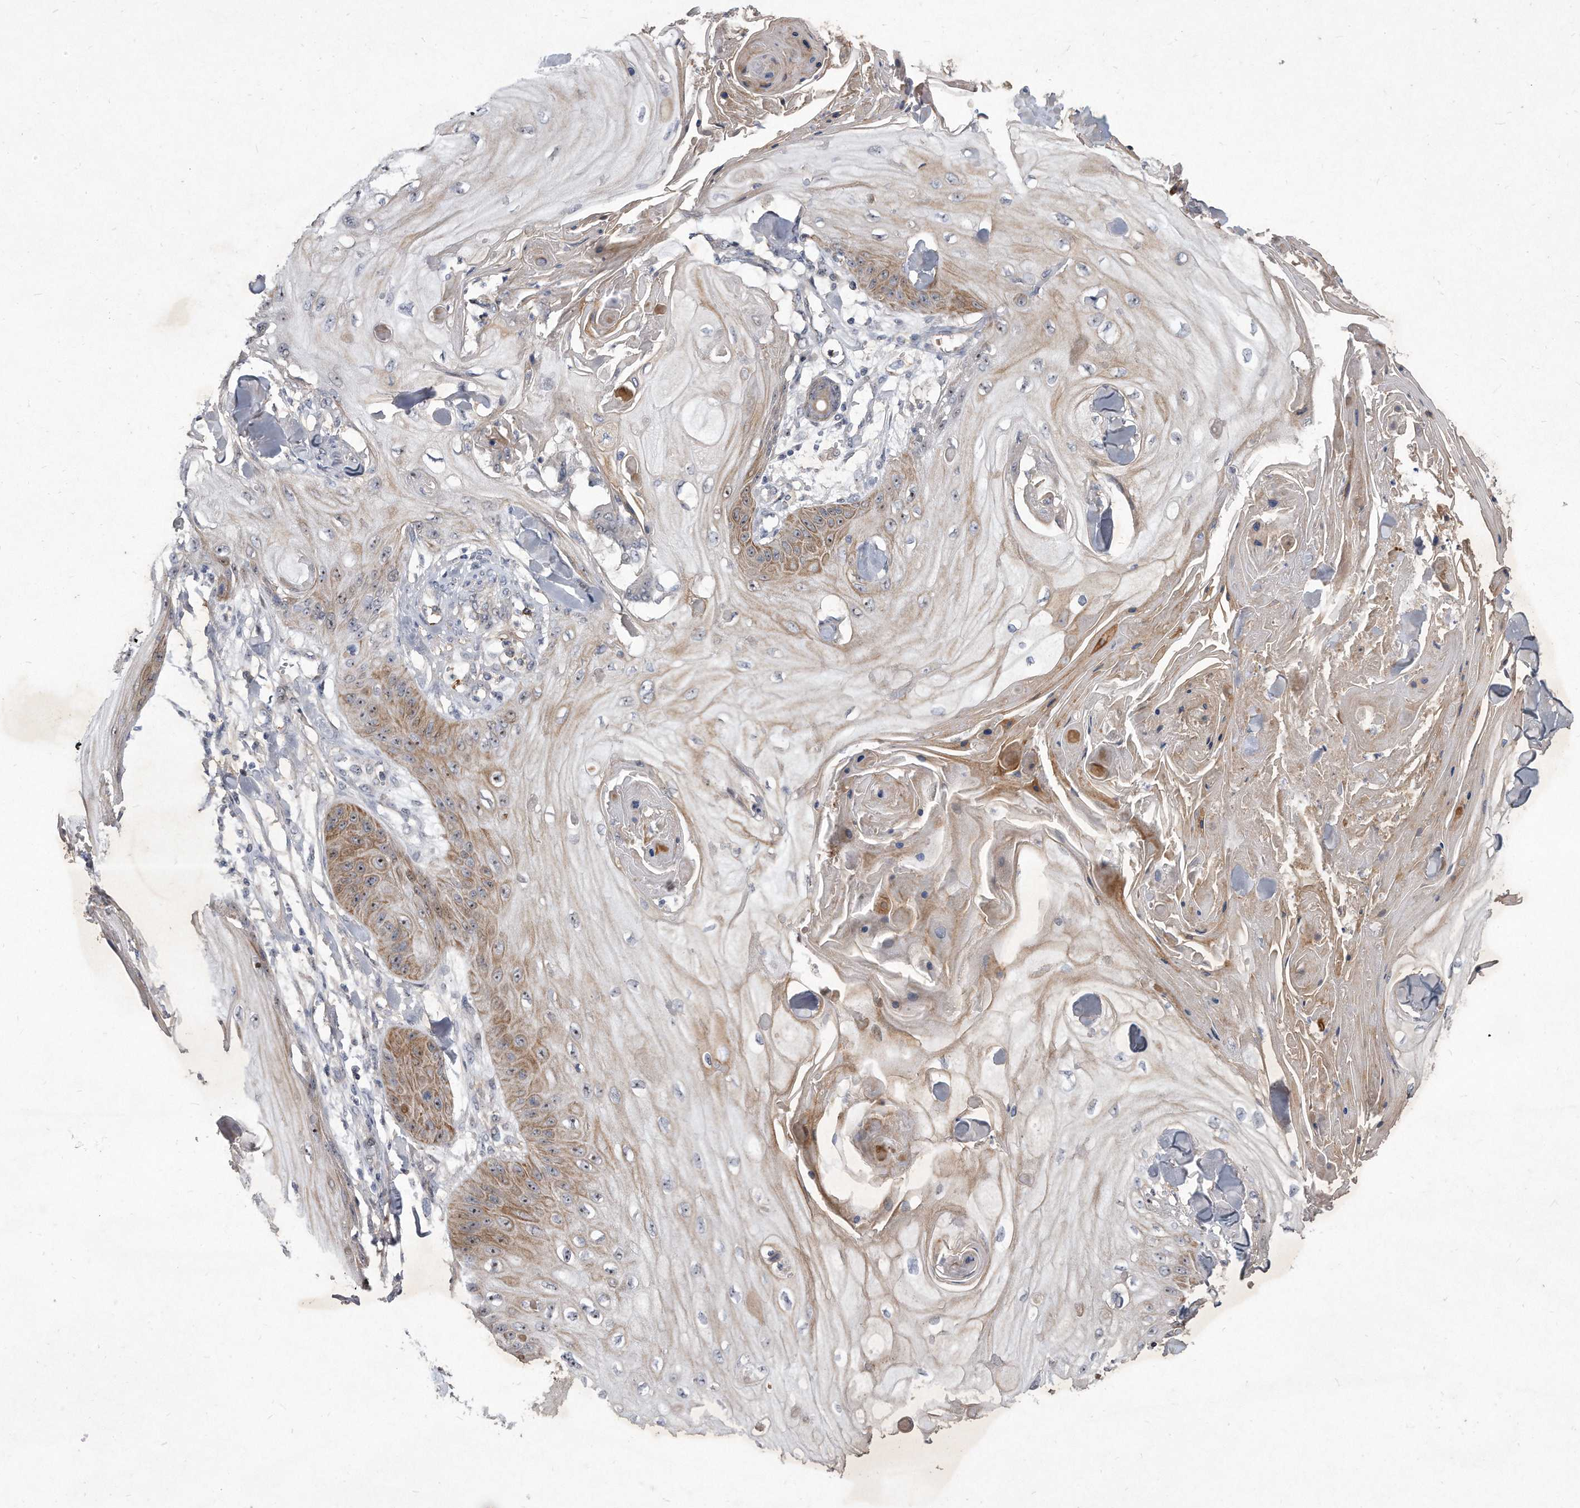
{"staining": {"intensity": "moderate", "quantity": ">75%", "location": "cytoplasmic/membranous,nuclear"}, "tissue": "skin cancer", "cell_type": "Tumor cells", "image_type": "cancer", "snomed": [{"axis": "morphology", "description": "Squamous cell carcinoma, NOS"}, {"axis": "topography", "description": "Skin"}], "caption": "Immunohistochemistry (IHC) (DAB) staining of skin cancer reveals moderate cytoplasmic/membranous and nuclear protein staining in approximately >75% of tumor cells.", "gene": "PGBD2", "patient": {"sex": "male", "age": 74}}